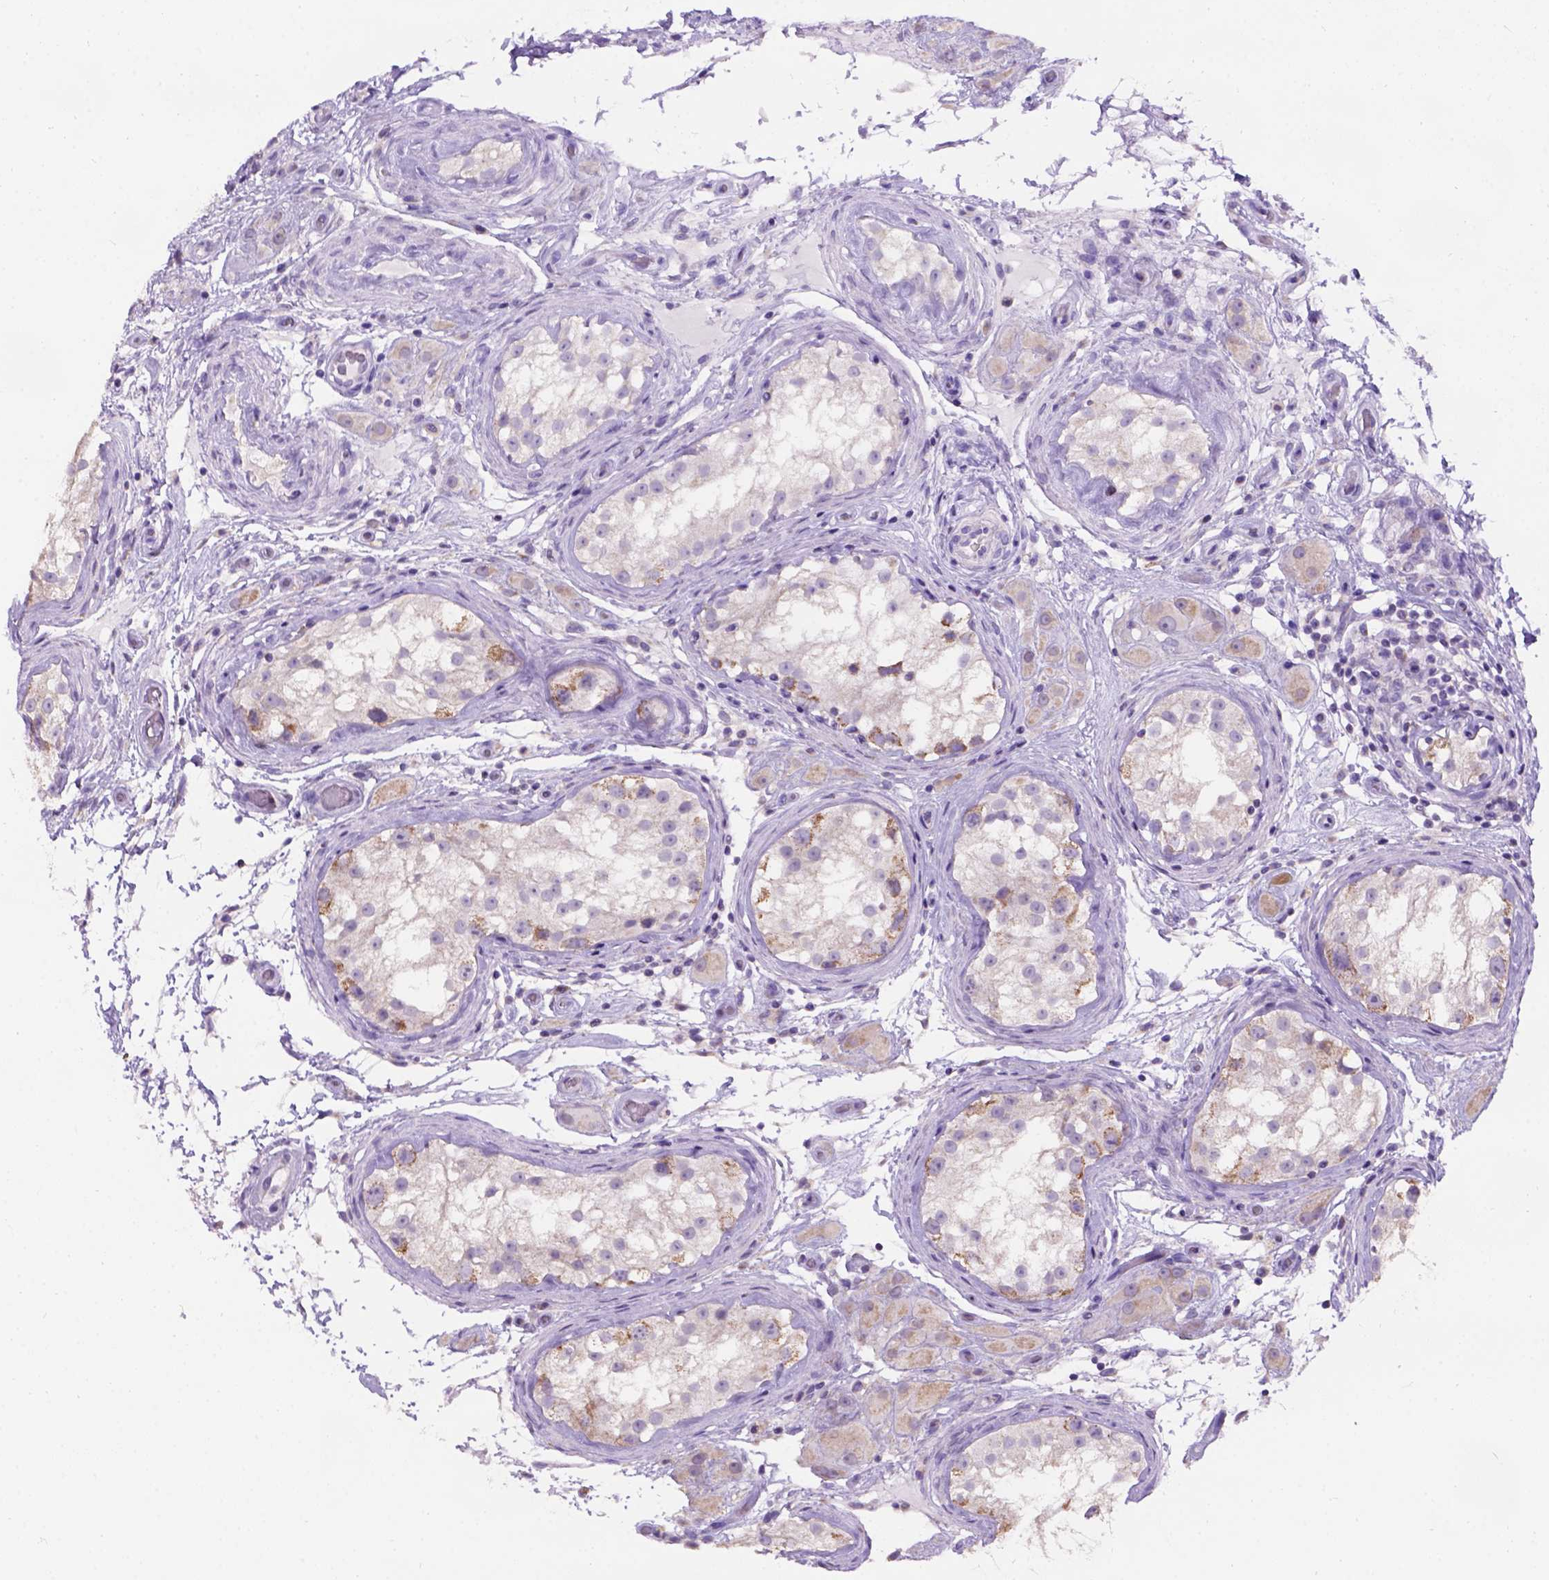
{"staining": {"intensity": "moderate", "quantity": "<25%", "location": "cytoplasmic/membranous"}, "tissue": "testis cancer", "cell_type": "Tumor cells", "image_type": "cancer", "snomed": [{"axis": "morphology", "description": "Seminoma, NOS"}, {"axis": "morphology", "description": "Carcinoma, Embryonal, NOS"}, {"axis": "topography", "description": "Testis"}], "caption": "A brown stain labels moderate cytoplasmic/membranous staining of a protein in embryonal carcinoma (testis) tumor cells.", "gene": "L2HGDH", "patient": {"sex": "male", "age": 41}}